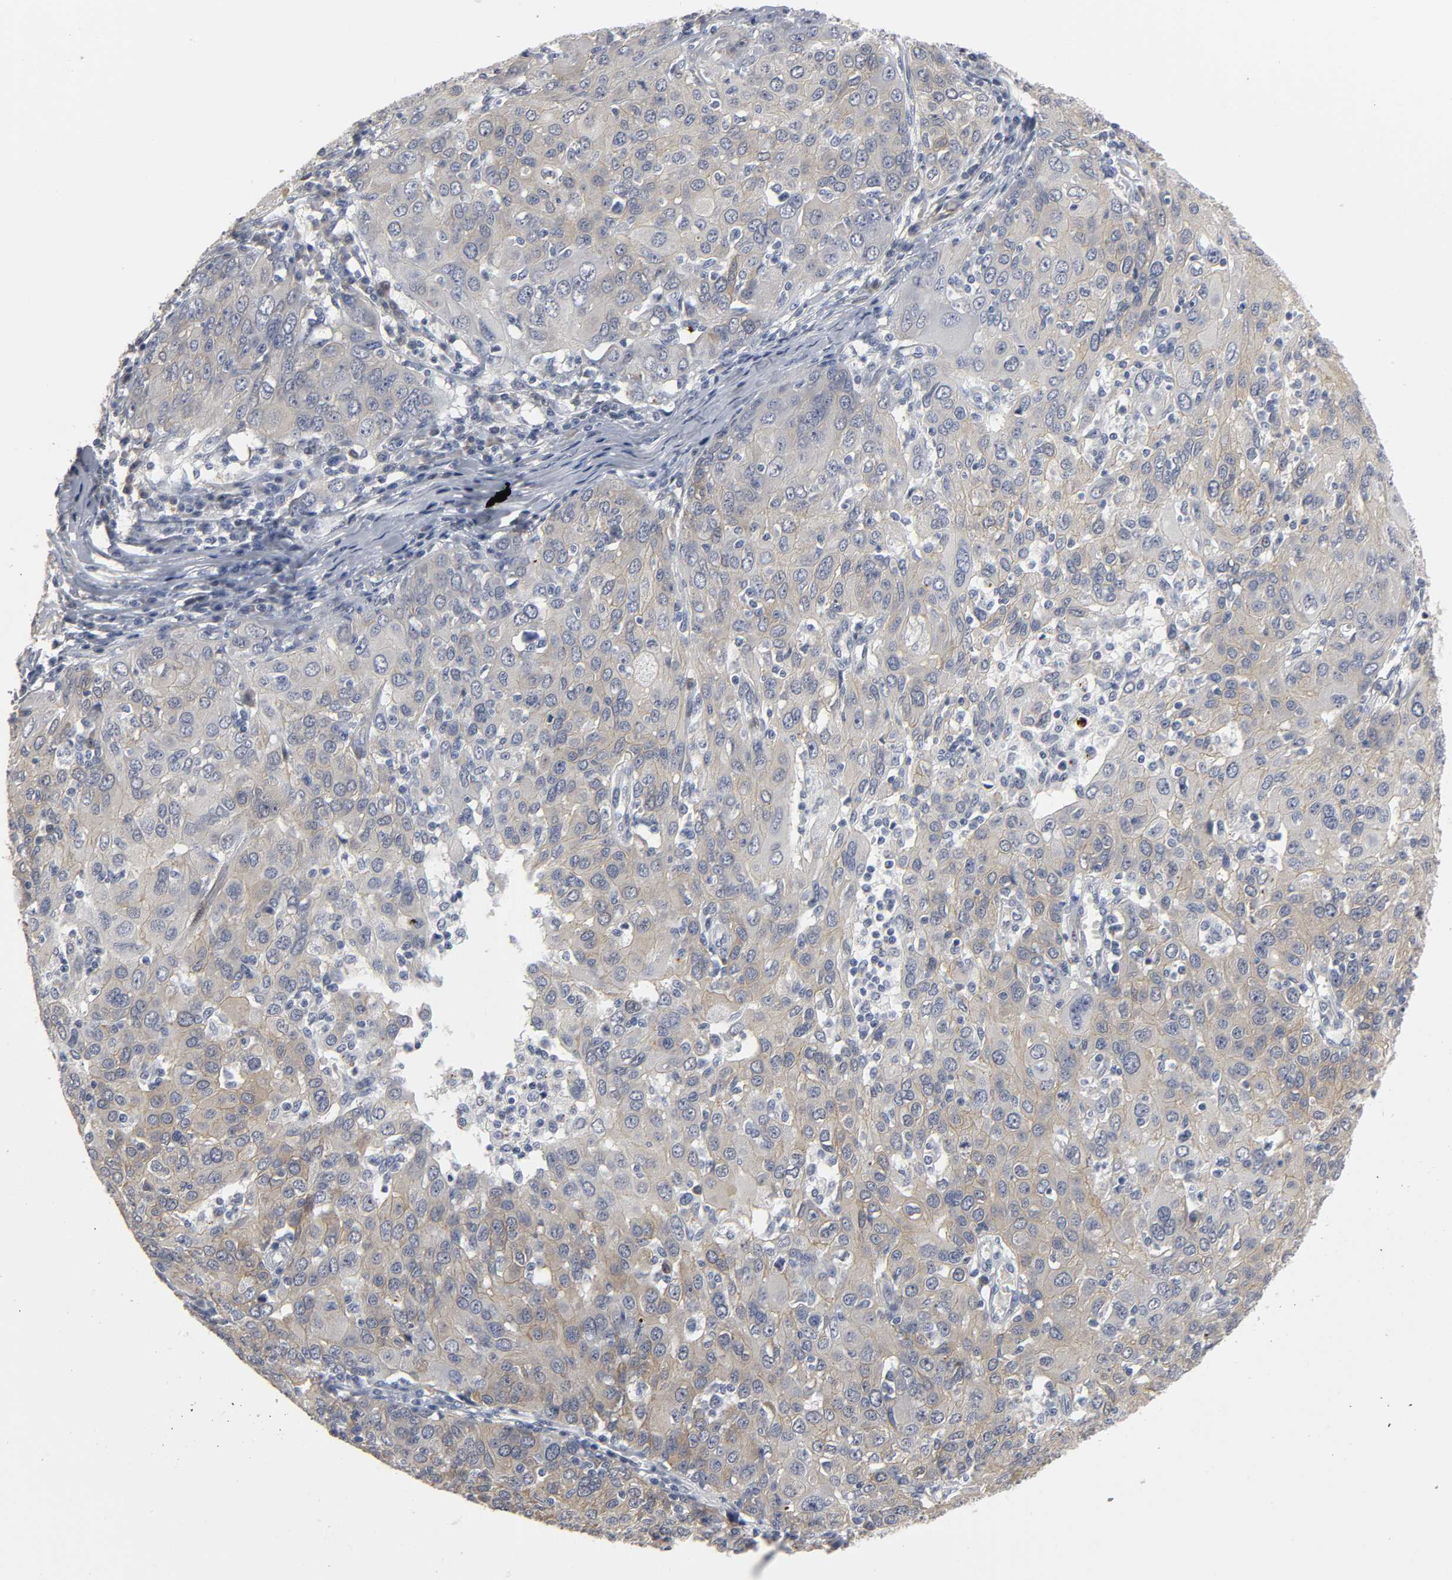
{"staining": {"intensity": "weak", "quantity": "<25%", "location": "cytoplasmic/membranous"}, "tissue": "ovarian cancer", "cell_type": "Tumor cells", "image_type": "cancer", "snomed": [{"axis": "morphology", "description": "Carcinoma, endometroid"}, {"axis": "topography", "description": "Ovary"}], "caption": "This is an IHC image of human endometroid carcinoma (ovarian). There is no expression in tumor cells.", "gene": "PDLIM3", "patient": {"sex": "female", "age": 50}}